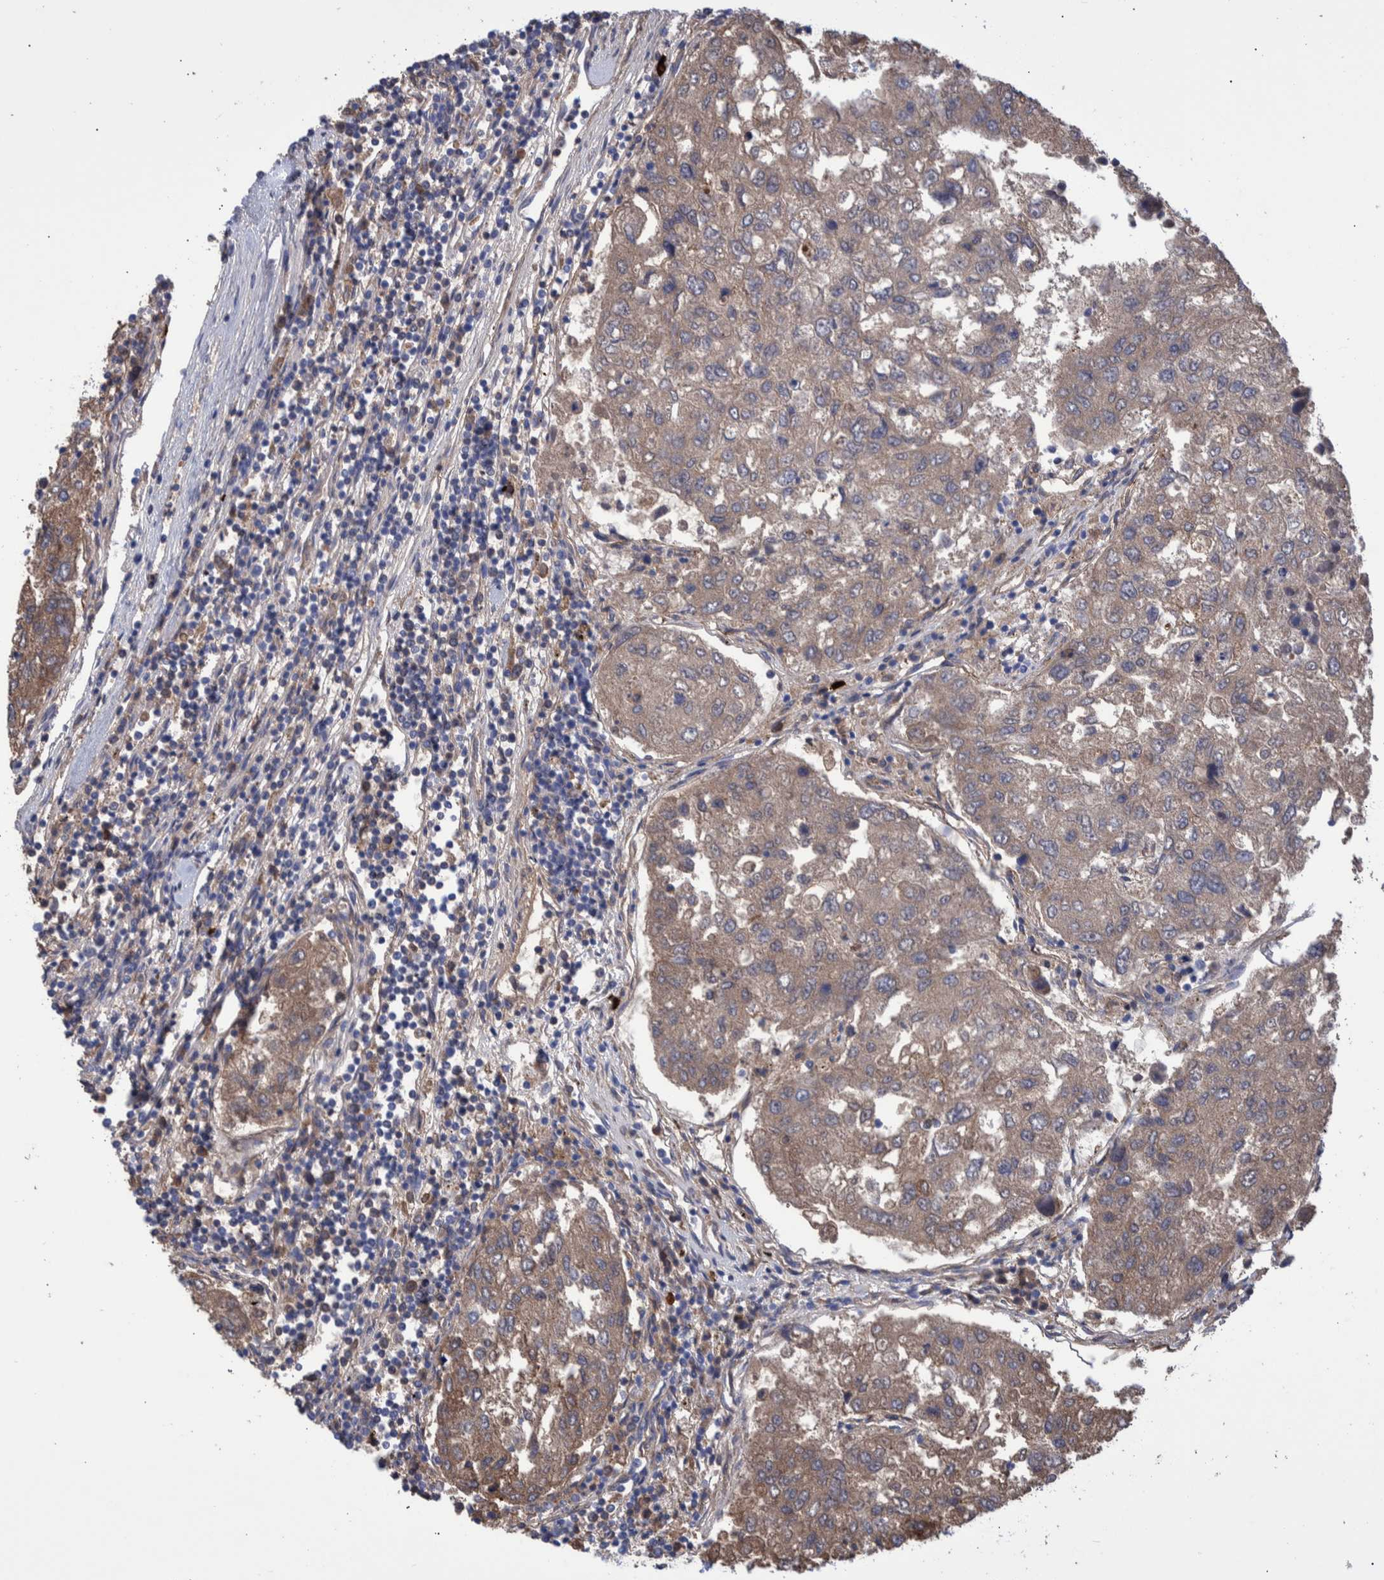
{"staining": {"intensity": "moderate", "quantity": ">75%", "location": "cytoplasmic/membranous"}, "tissue": "urothelial cancer", "cell_type": "Tumor cells", "image_type": "cancer", "snomed": [{"axis": "morphology", "description": "Urothelial carcinoma, High grade"}, {"axis": "topography", "description": "Lymph node"}, {"axis": "topography", "description": "Urinary bladder"}], "caption": "High-grade urothelial carcinoma stained for a protein shows moderate cytoplasmic/membranous positivity in tumor cells.", "gene": "DLL4", "patient": {"sex": "male", "age": 51}}